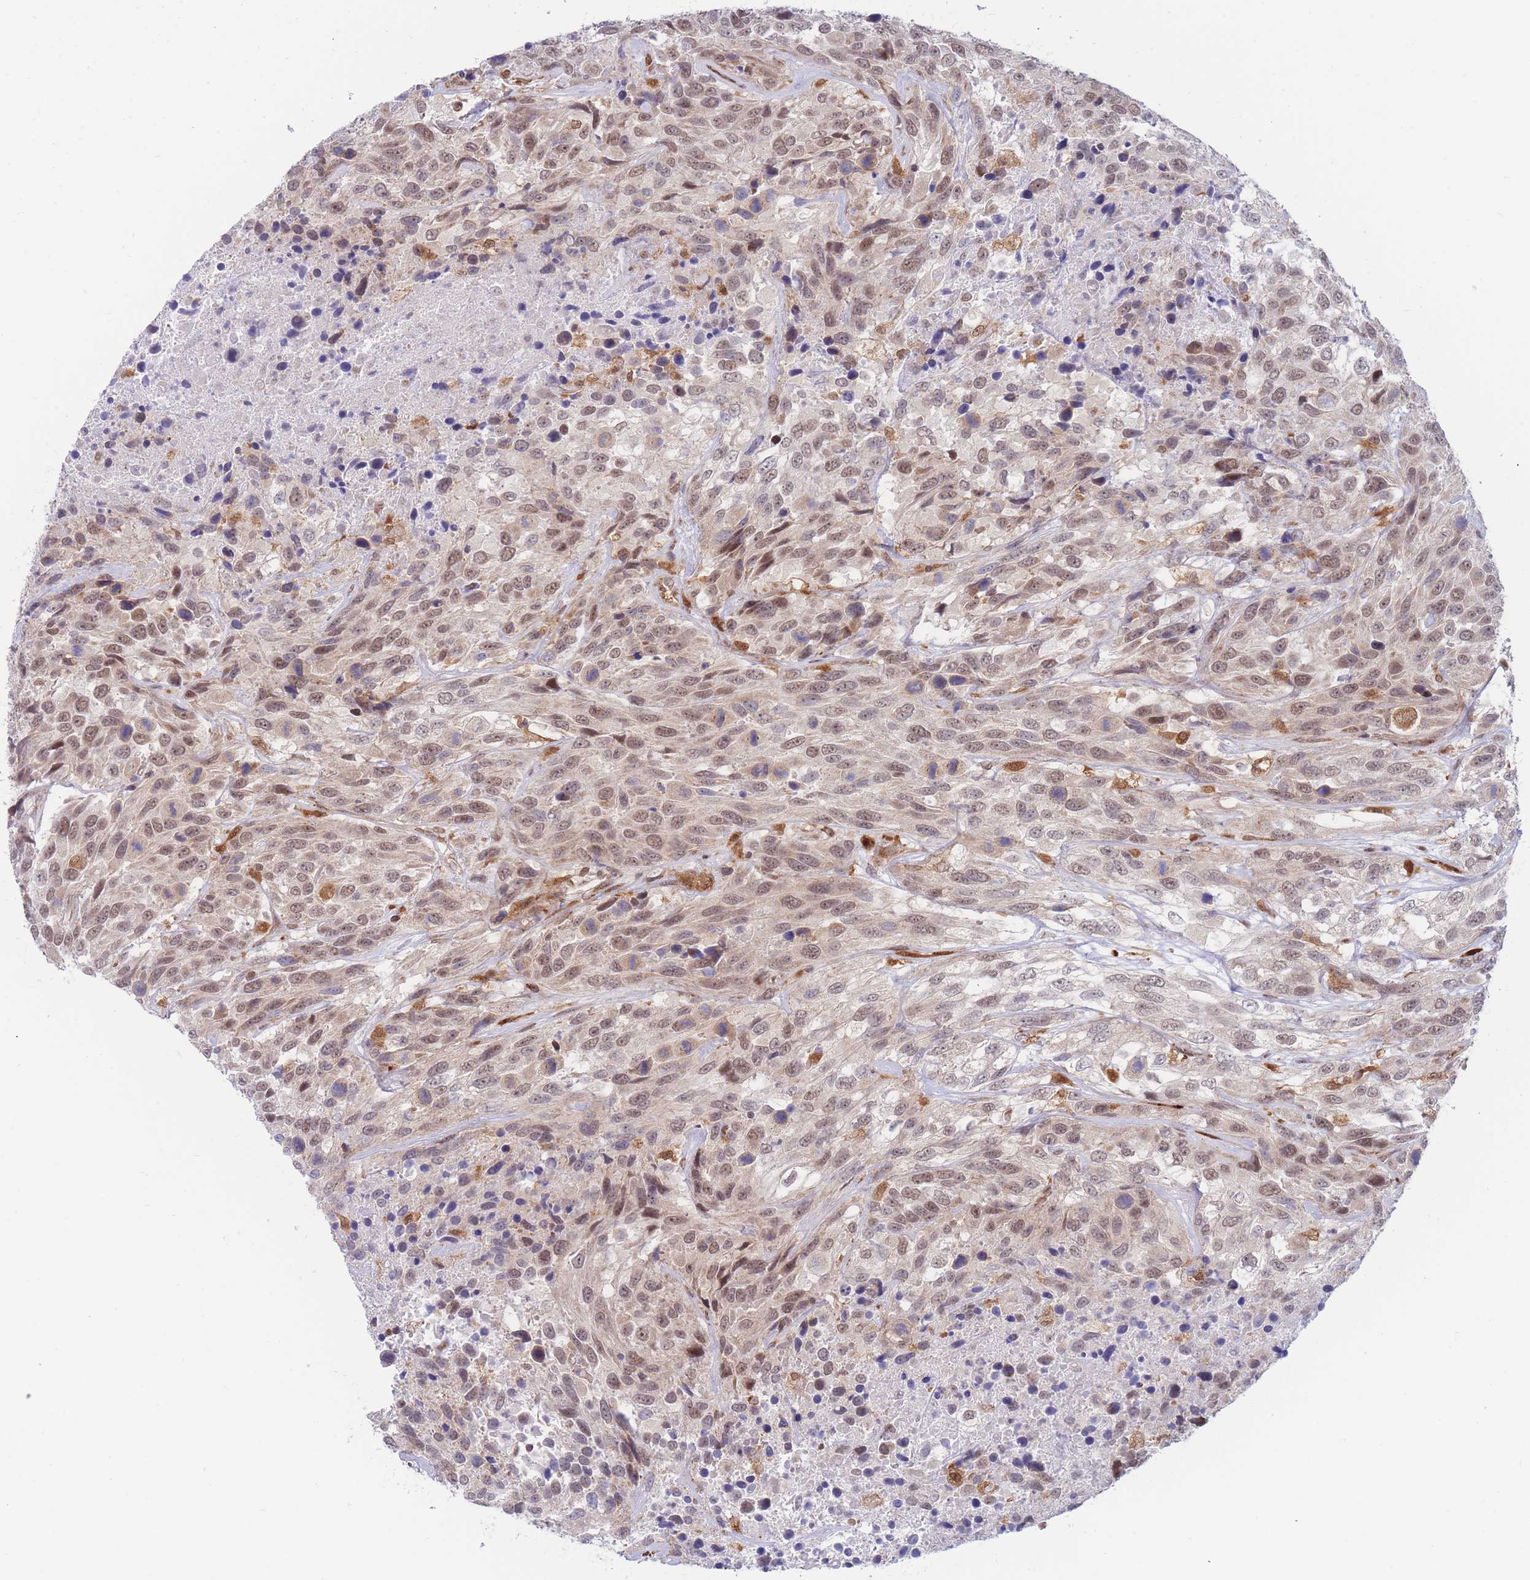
{"staining": {"intensity": "weak", "quantity": ">75%", "location": "nuclear"}, "tissue": "urothelial cancer", "cell_type": "Tumor cells", "image_type": "cancer", "snomed": [{"axis": "morphology", "description": "Urothelial carcinoma, High grade"}, {"axis": "topography", "description": "Urinary bladder"}], "caption": "Brown immunohistochemical staining in human urothelial cancer reveals weak nuclear staining in approximately >75% of tumor cells.", "gene": "BOD1L1", "patient": {"sex": "female", "age": 70}}